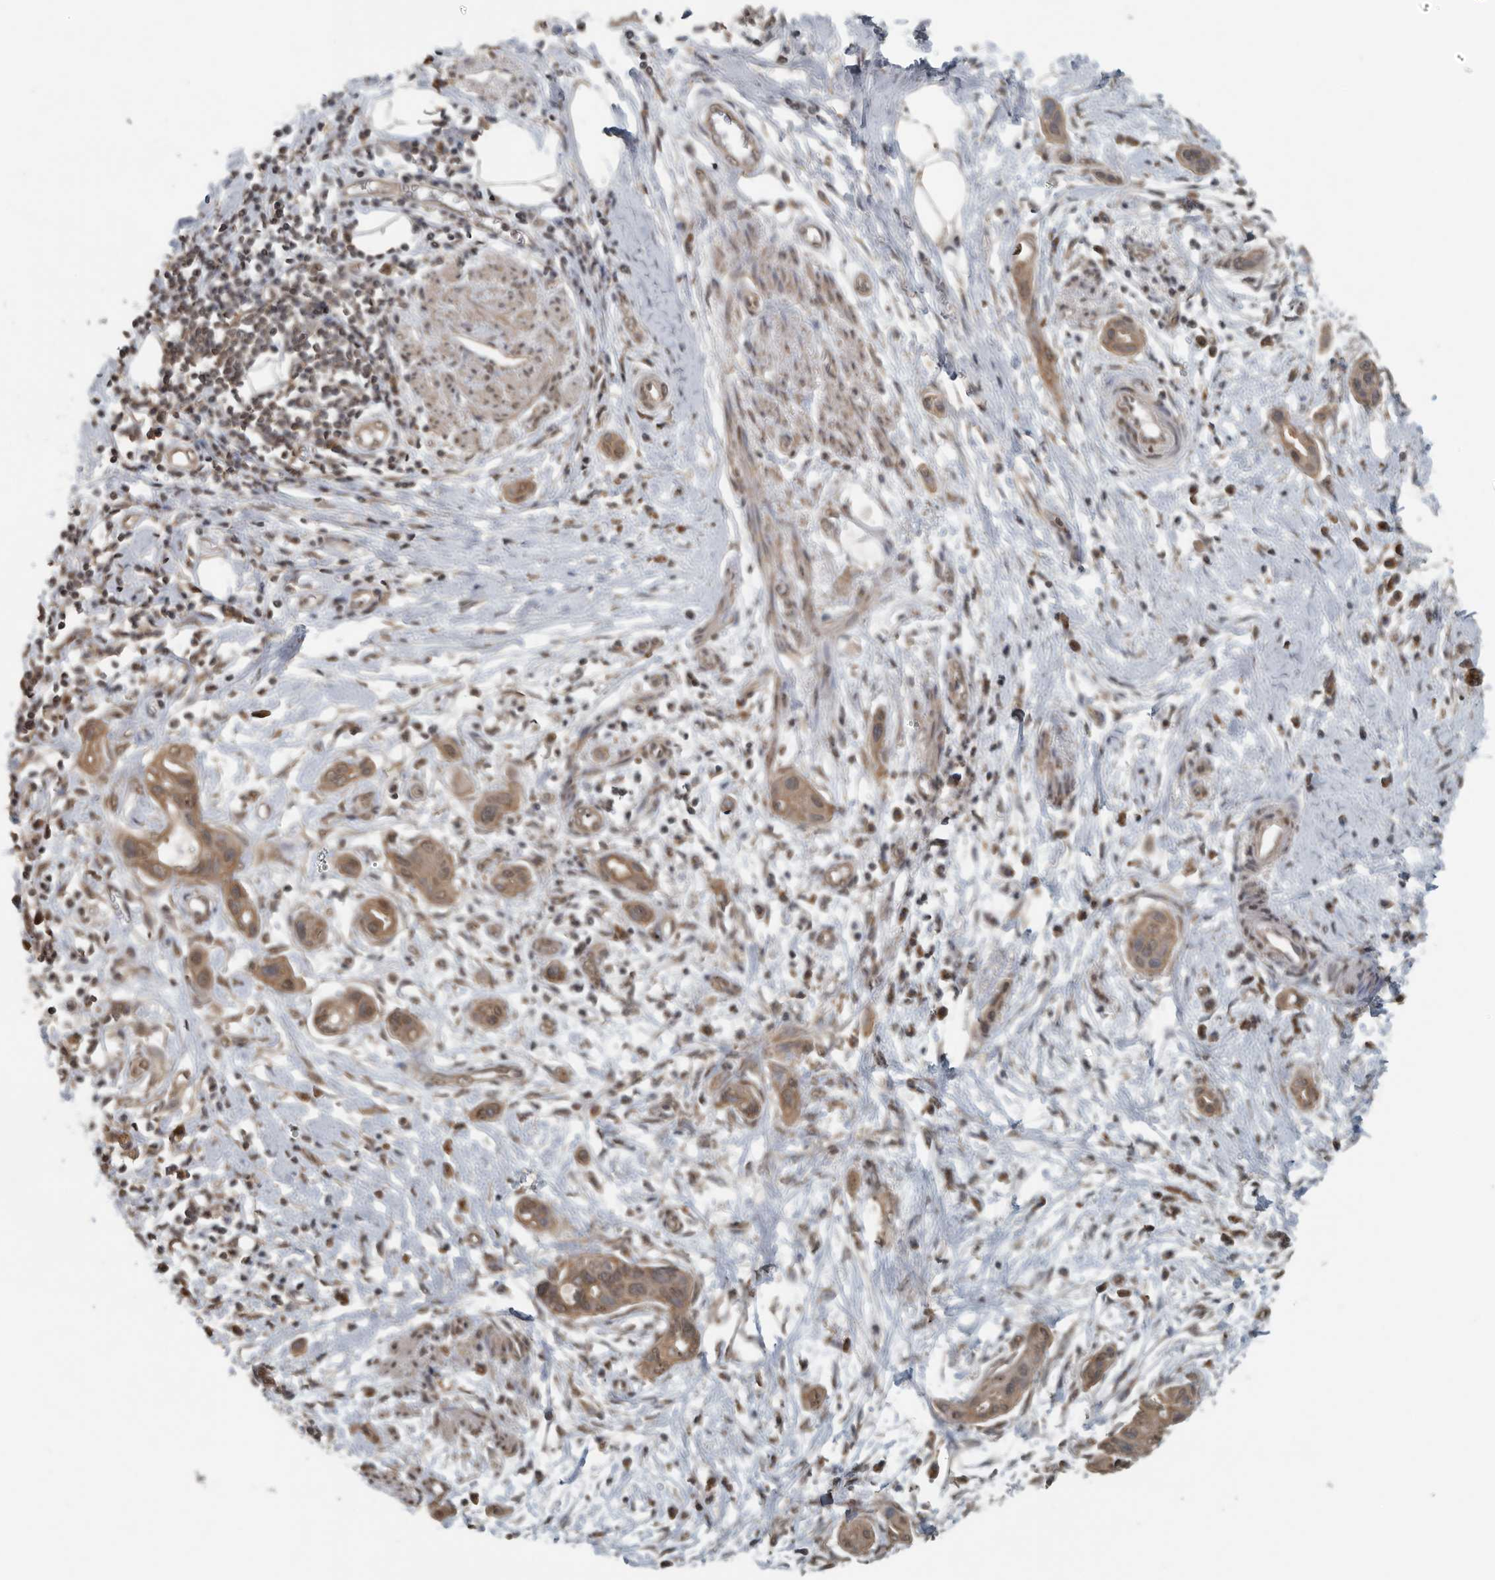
{"staining": {"intensity": "moderate", "quantity": ">75%", "location": "cytoplasmic/membranous"}, "tissue": "pancreatic cancer", "cell_type": "Tumor cells", "image_type": "cancer", "snomed": [{"axis": "morphology", "description": "Adenocarcinoma, NOS"}, {"axis": "topography", "description": "Pancreas"}], "caption": "Brown immunohistochemical staining in pancreatic cancer shows moderate cytoplasmic/membranous expression in about >75% of tumor cells. Nuclei are stained in blue.", "gene": "AFAP1", "patient": {"sex": "male", "age": 59}}